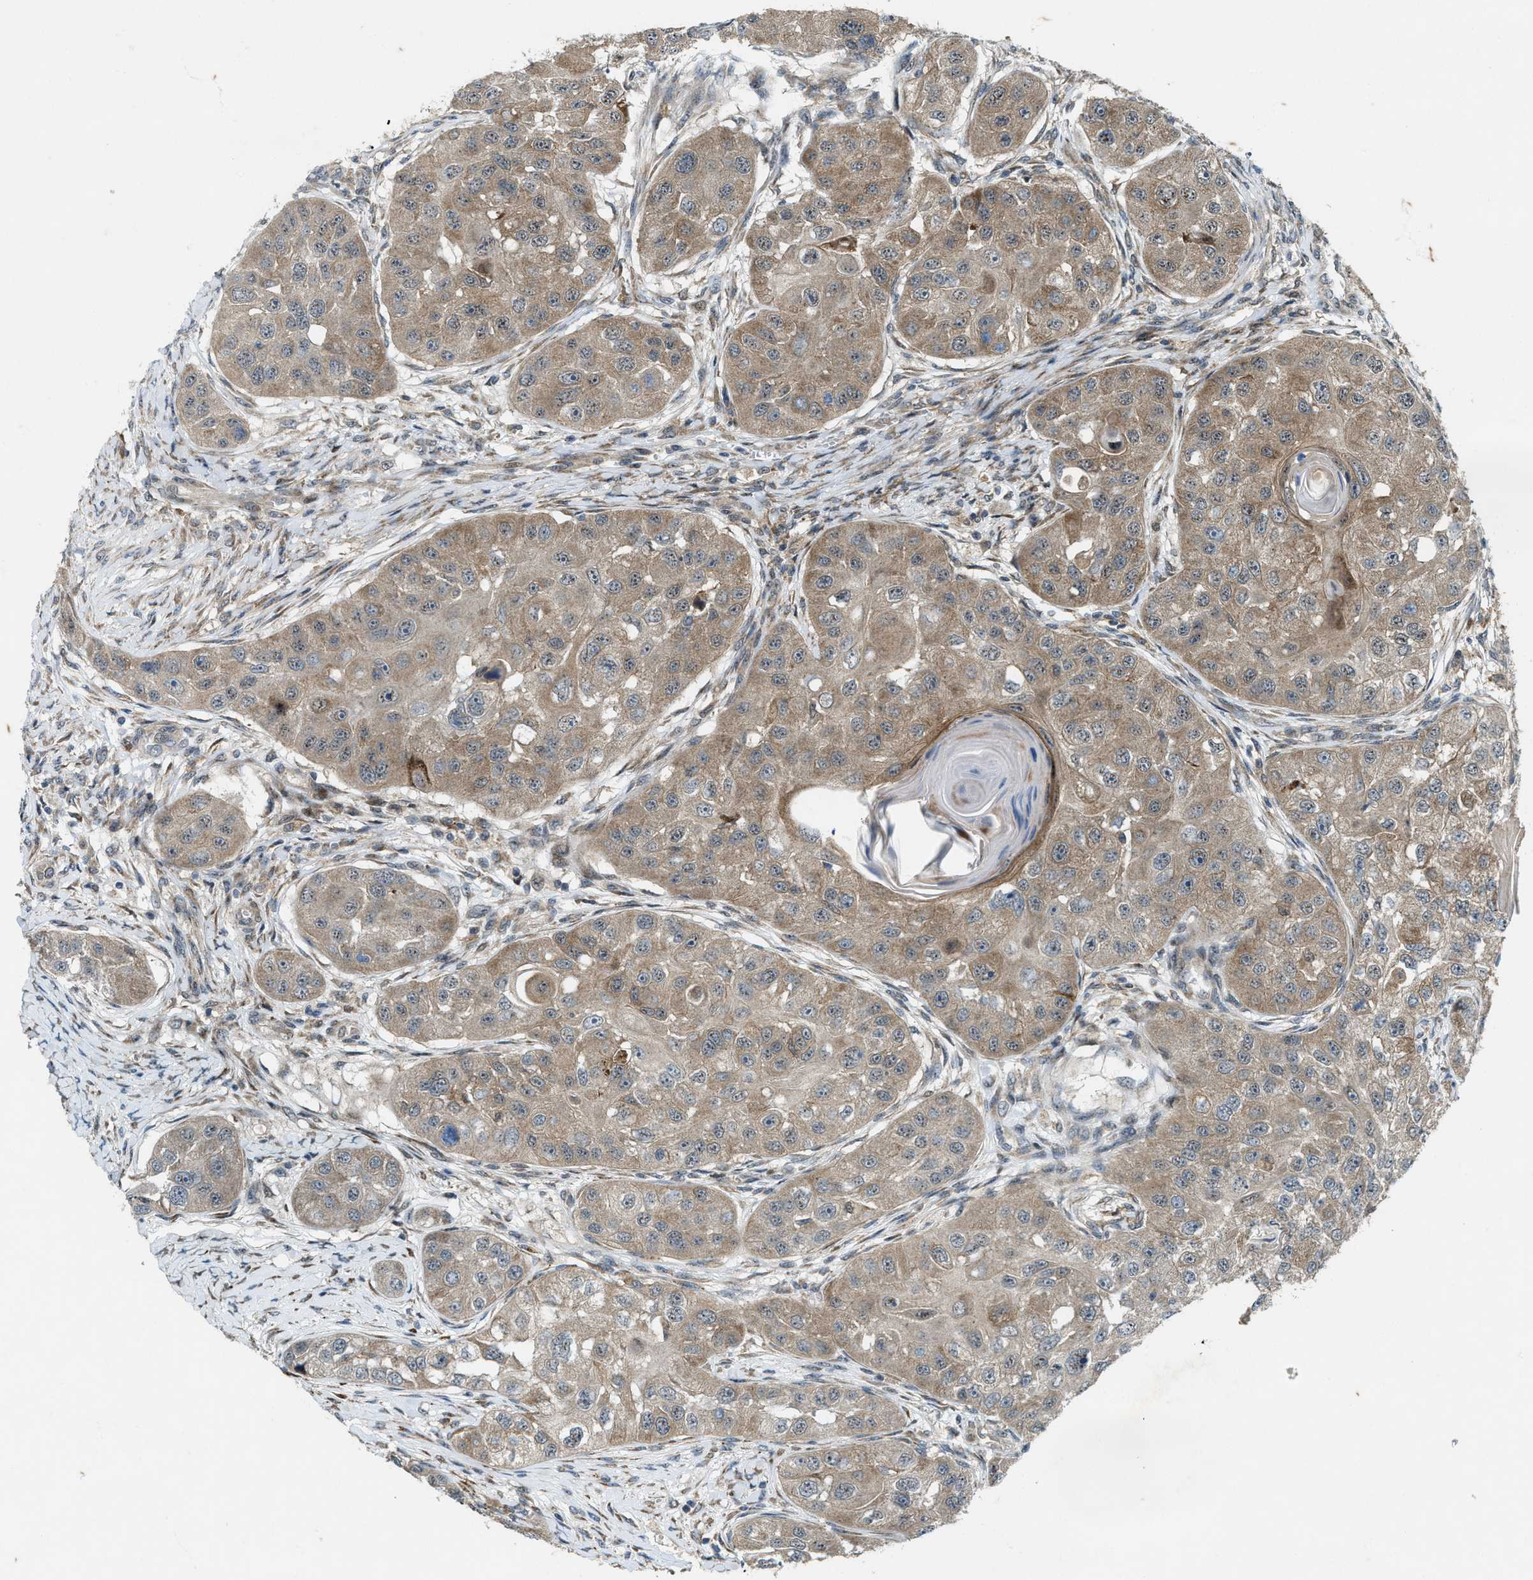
{"staining": {"intensity": "weak", "quantity": ">75%", "location": "cytoplasmic/membranous"}, "tissue": "head and neck cancer", "cell_type": "Tumor cells", "image_type": "cancer", "snomed": [{"axis": "morphology", "description": "Normal tissue, NOS"}, {"axis": "morphology", "description": "Squamous cell carcinoma, NOS"}, {"axis": "topography", "description": "Skeletal muscle"}, {"axis": "topography", "description": "Head-Neck"}], "caption": "Head and neck cancer tissue displays weak cytoplasmic/membranous staining in approximately >75% of tumor cells, visualized by immunohistochemistry.", "gene": "LRRC72", "patient": {"sex": "male", "age": 51}}